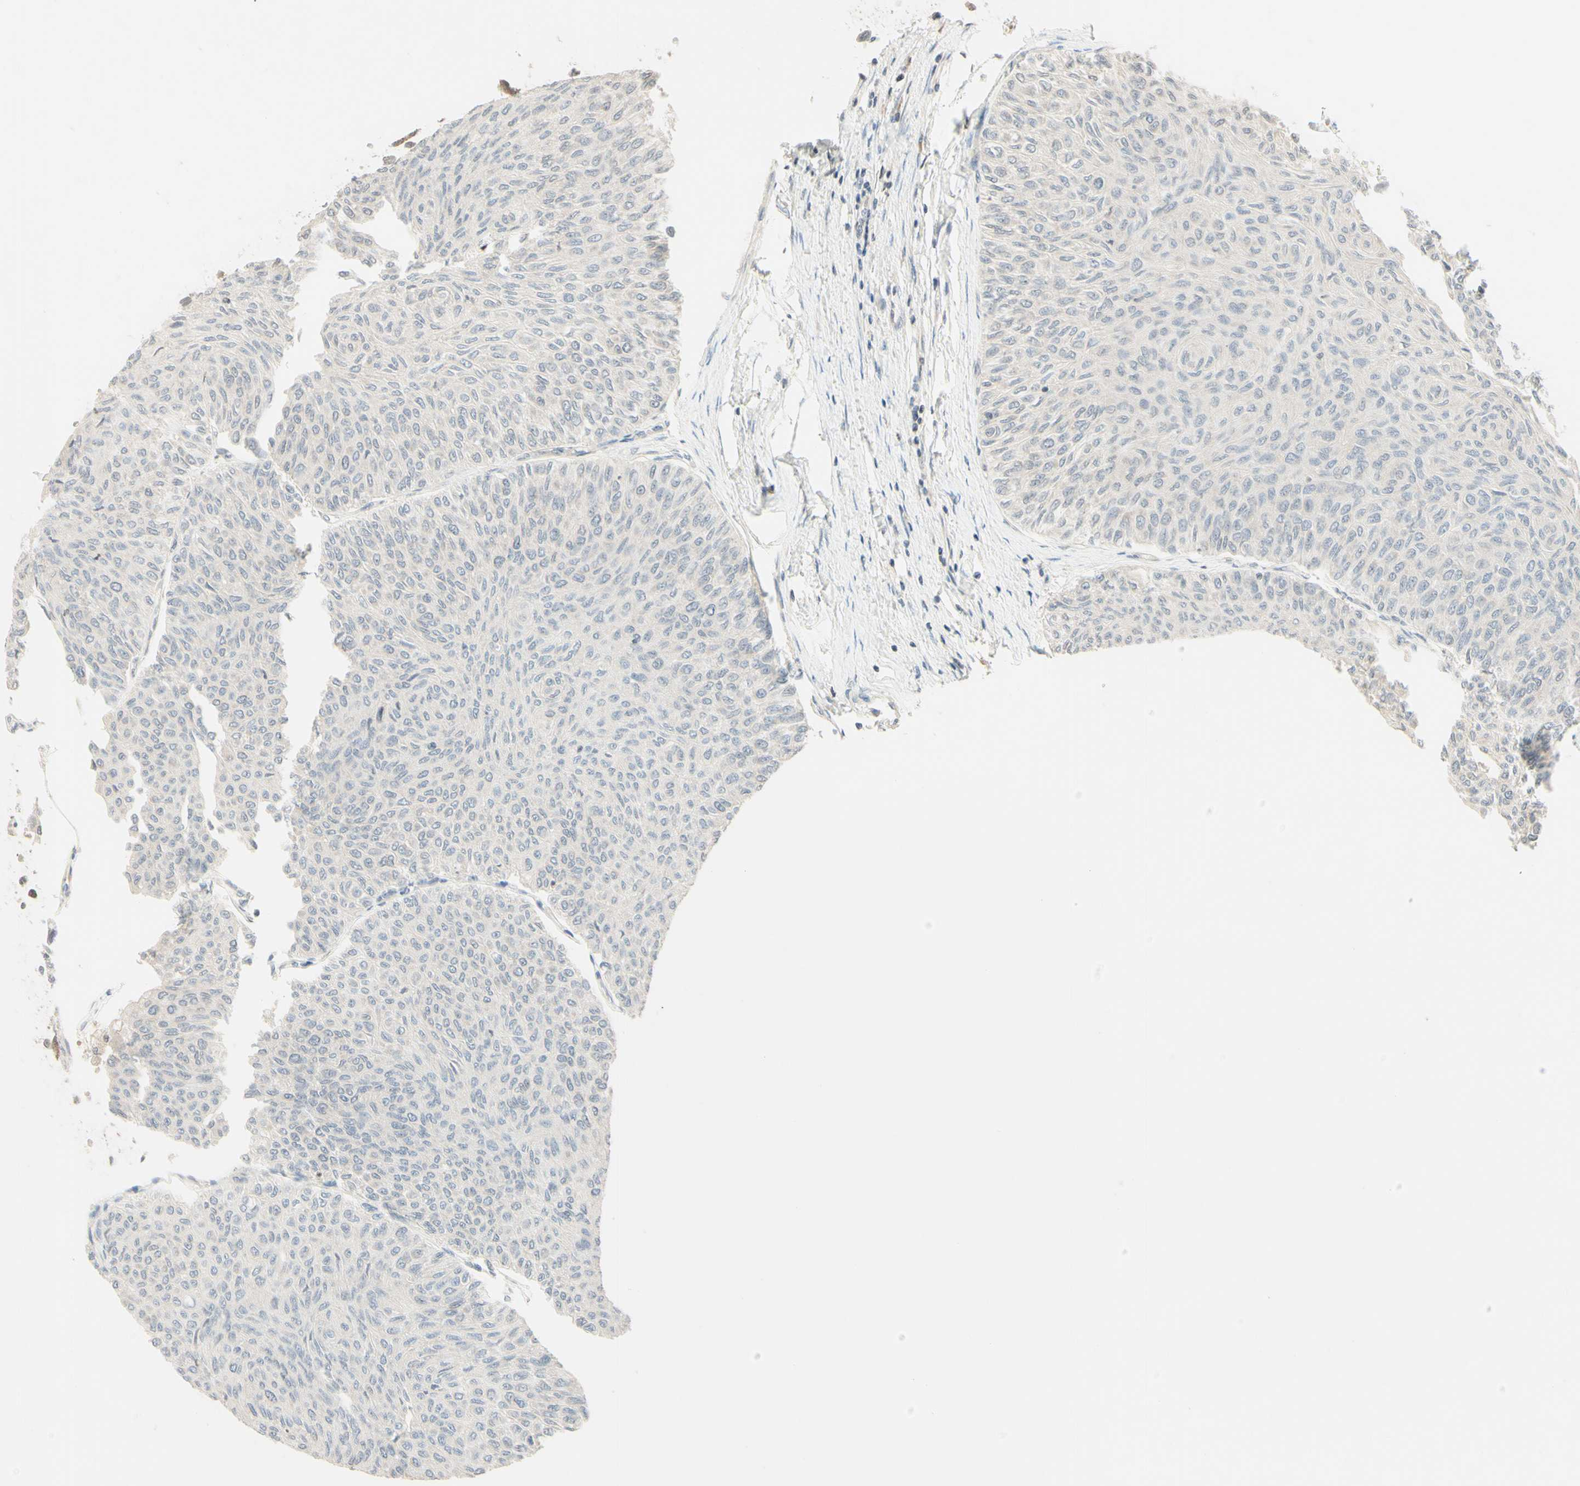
{"staining": {"intensity": "weak", "quantity": ">75%", "location": "cytoplasmic/membranous"}, "tissue": "urothelial cancer", "cell_type": "Tumor cells", "image_type": "cancer", "snomed": [{"axis": "morphology", "description": "Urothelial carcinoma, Low grade"}, {"axis": "topography", "description": "Urinary bladder"}], "caption": "Urothelial cancer was stained to show a protein in brown. There is low levels of weak cytoplasmic/membranous expression in approximately >75% of tumor cells.", "gene": "ZW10", "patient": {"sex": "male", "age": 78}}